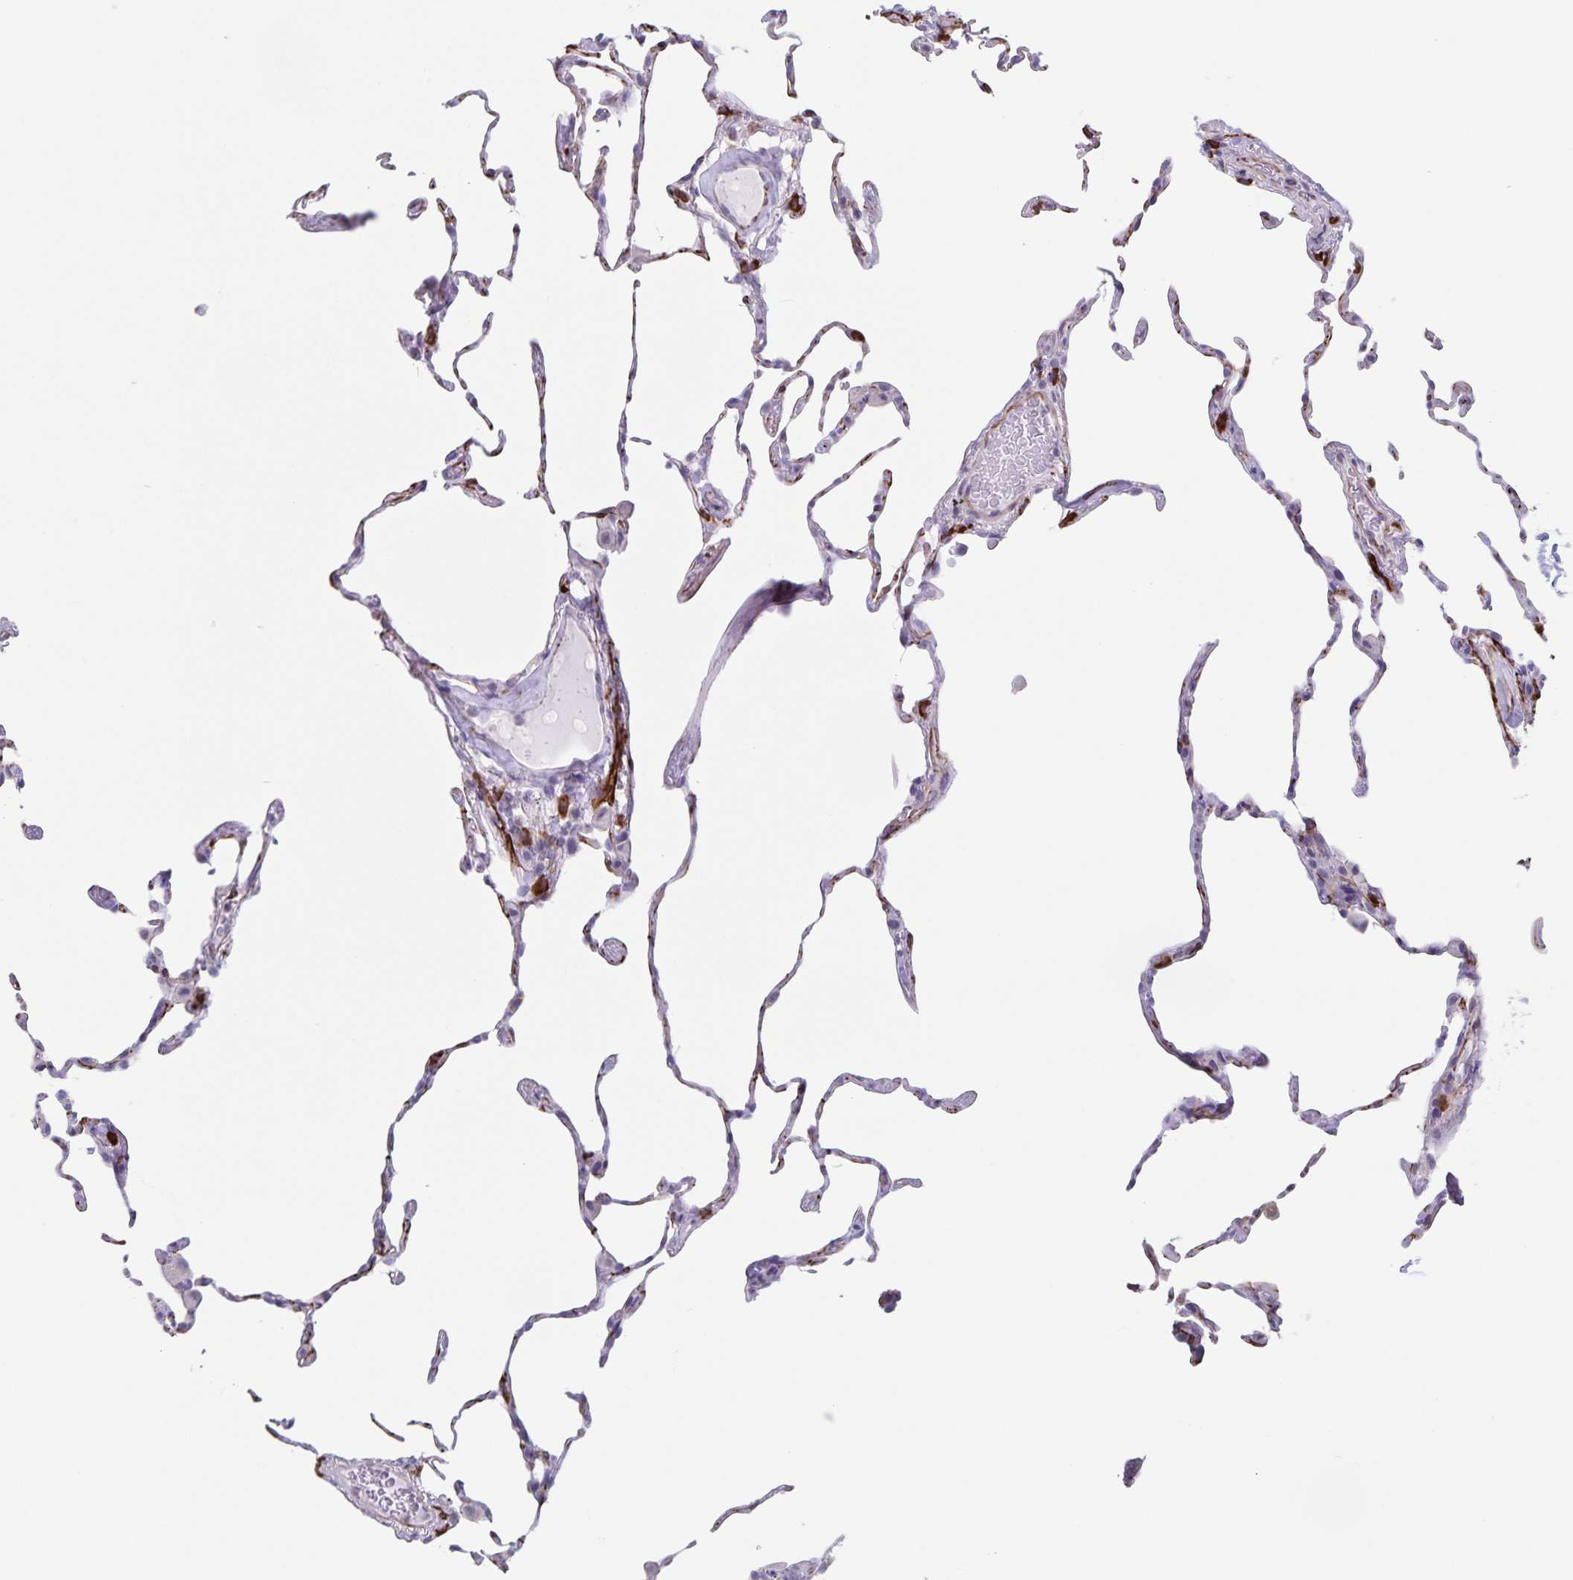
{"staining": {"intensity": "negative", "quantity": "none", "location": "none"}, "tissue": "lung", "cell_type": "Alveolar cells", "image_type": "normal", "snomed": [{"axis": "morphology", "description": "Normal tissue, NOS"}, {"axis": "topography", "description": "Lung"}], "caption": "Alveolar cells show no significant protein positivity in unremarkable lung. (Stains: DAB (3,3'-diaminobenzidine) IHC with hematoxylin counter stain, Microscopy: brightfield microscopy at high magnification).", "gene": "SYNM", "patient": {"sex": "female", "age": 57}}